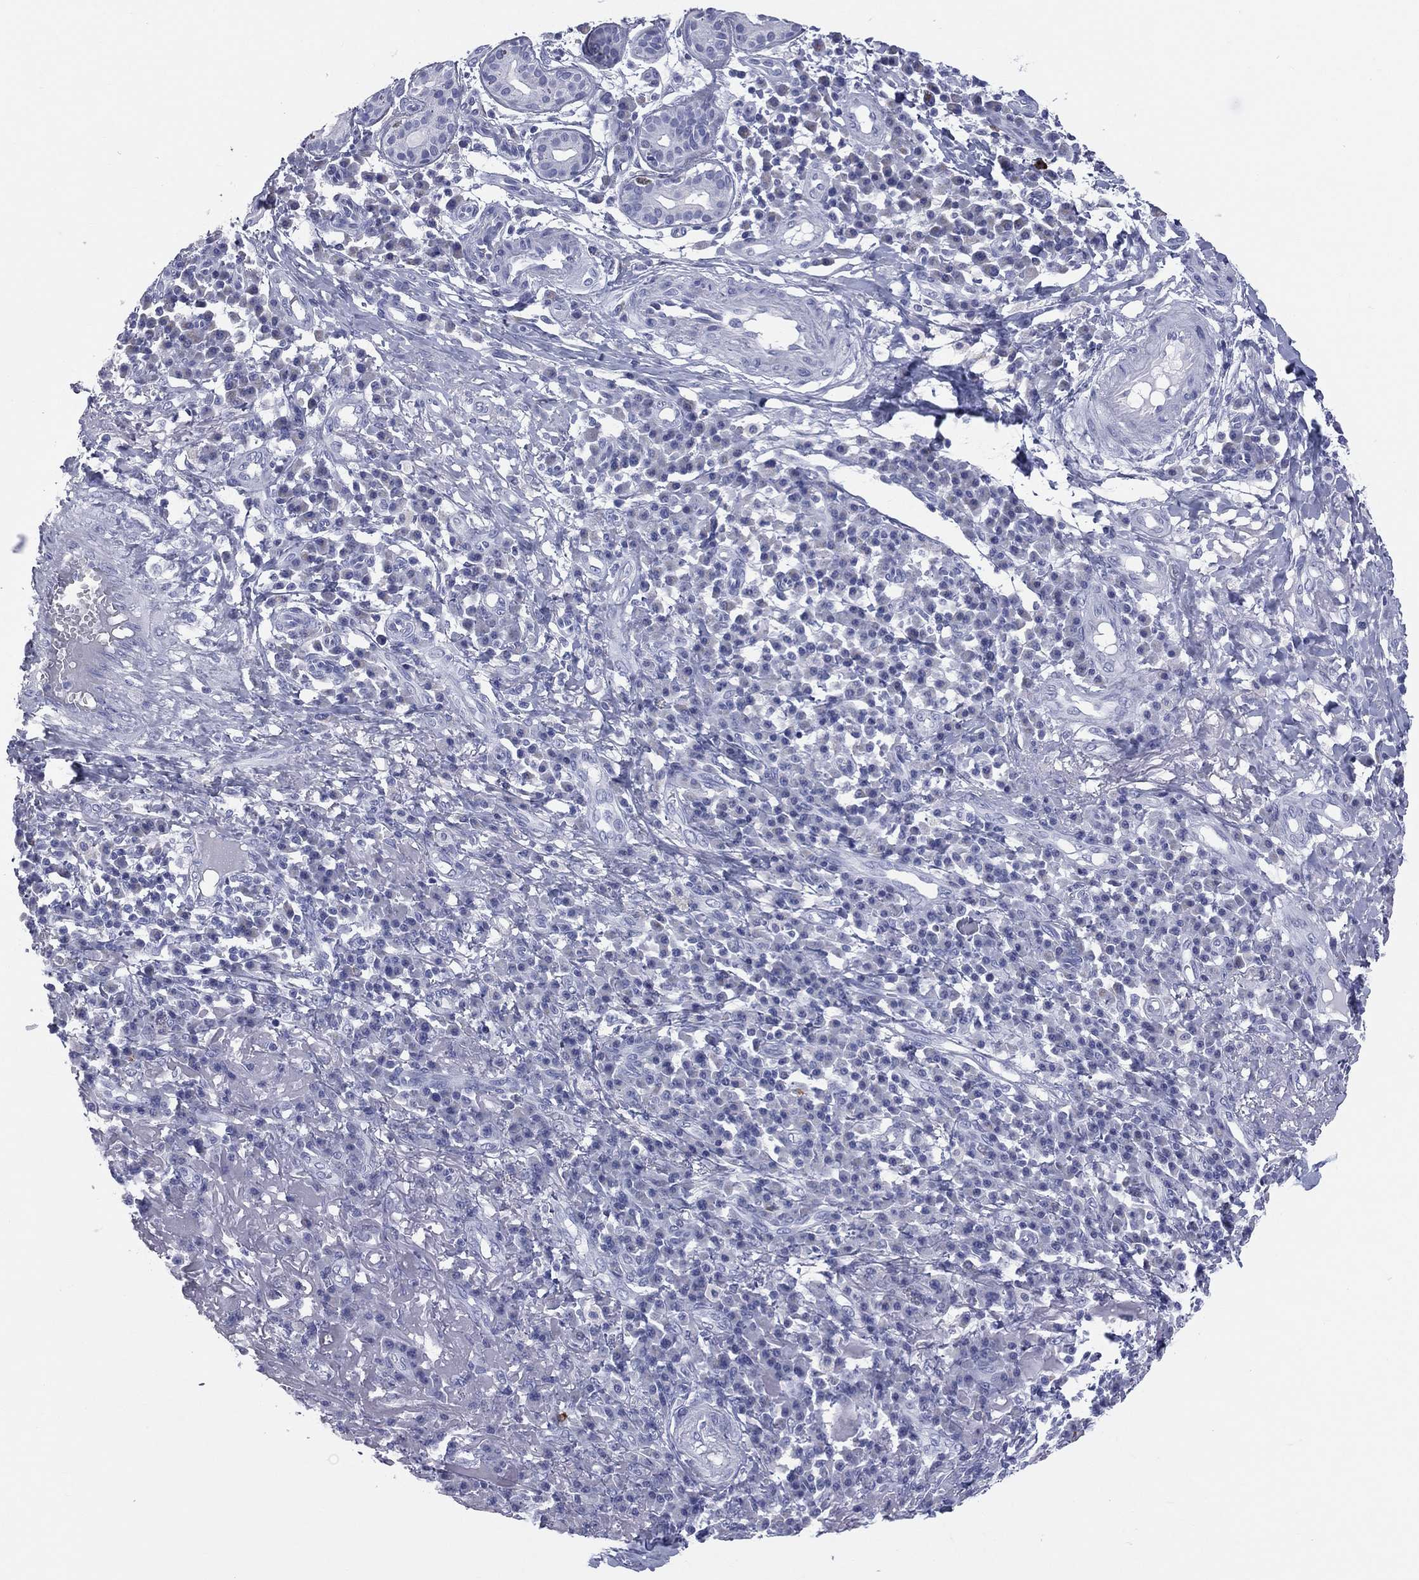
{"staining": {"intensity": "negative", "quantity": "none", "location": "none"}, "tissue": "skin cancer", "cell_type": "Tumor cells", "image_type": "cancer", "snomed": [{"axis": "morphology", "description": "Squamous cell carcinoma, NOS"}, {"axis": "topography", "description": "Skin"}], "caption": "Immunohistochemical staining of human squamous cell carcinoma (skin) exhibits no significant staining in tumor cells.", "gene": "MLN", "patient": {"sex": "male", "age": 92}}